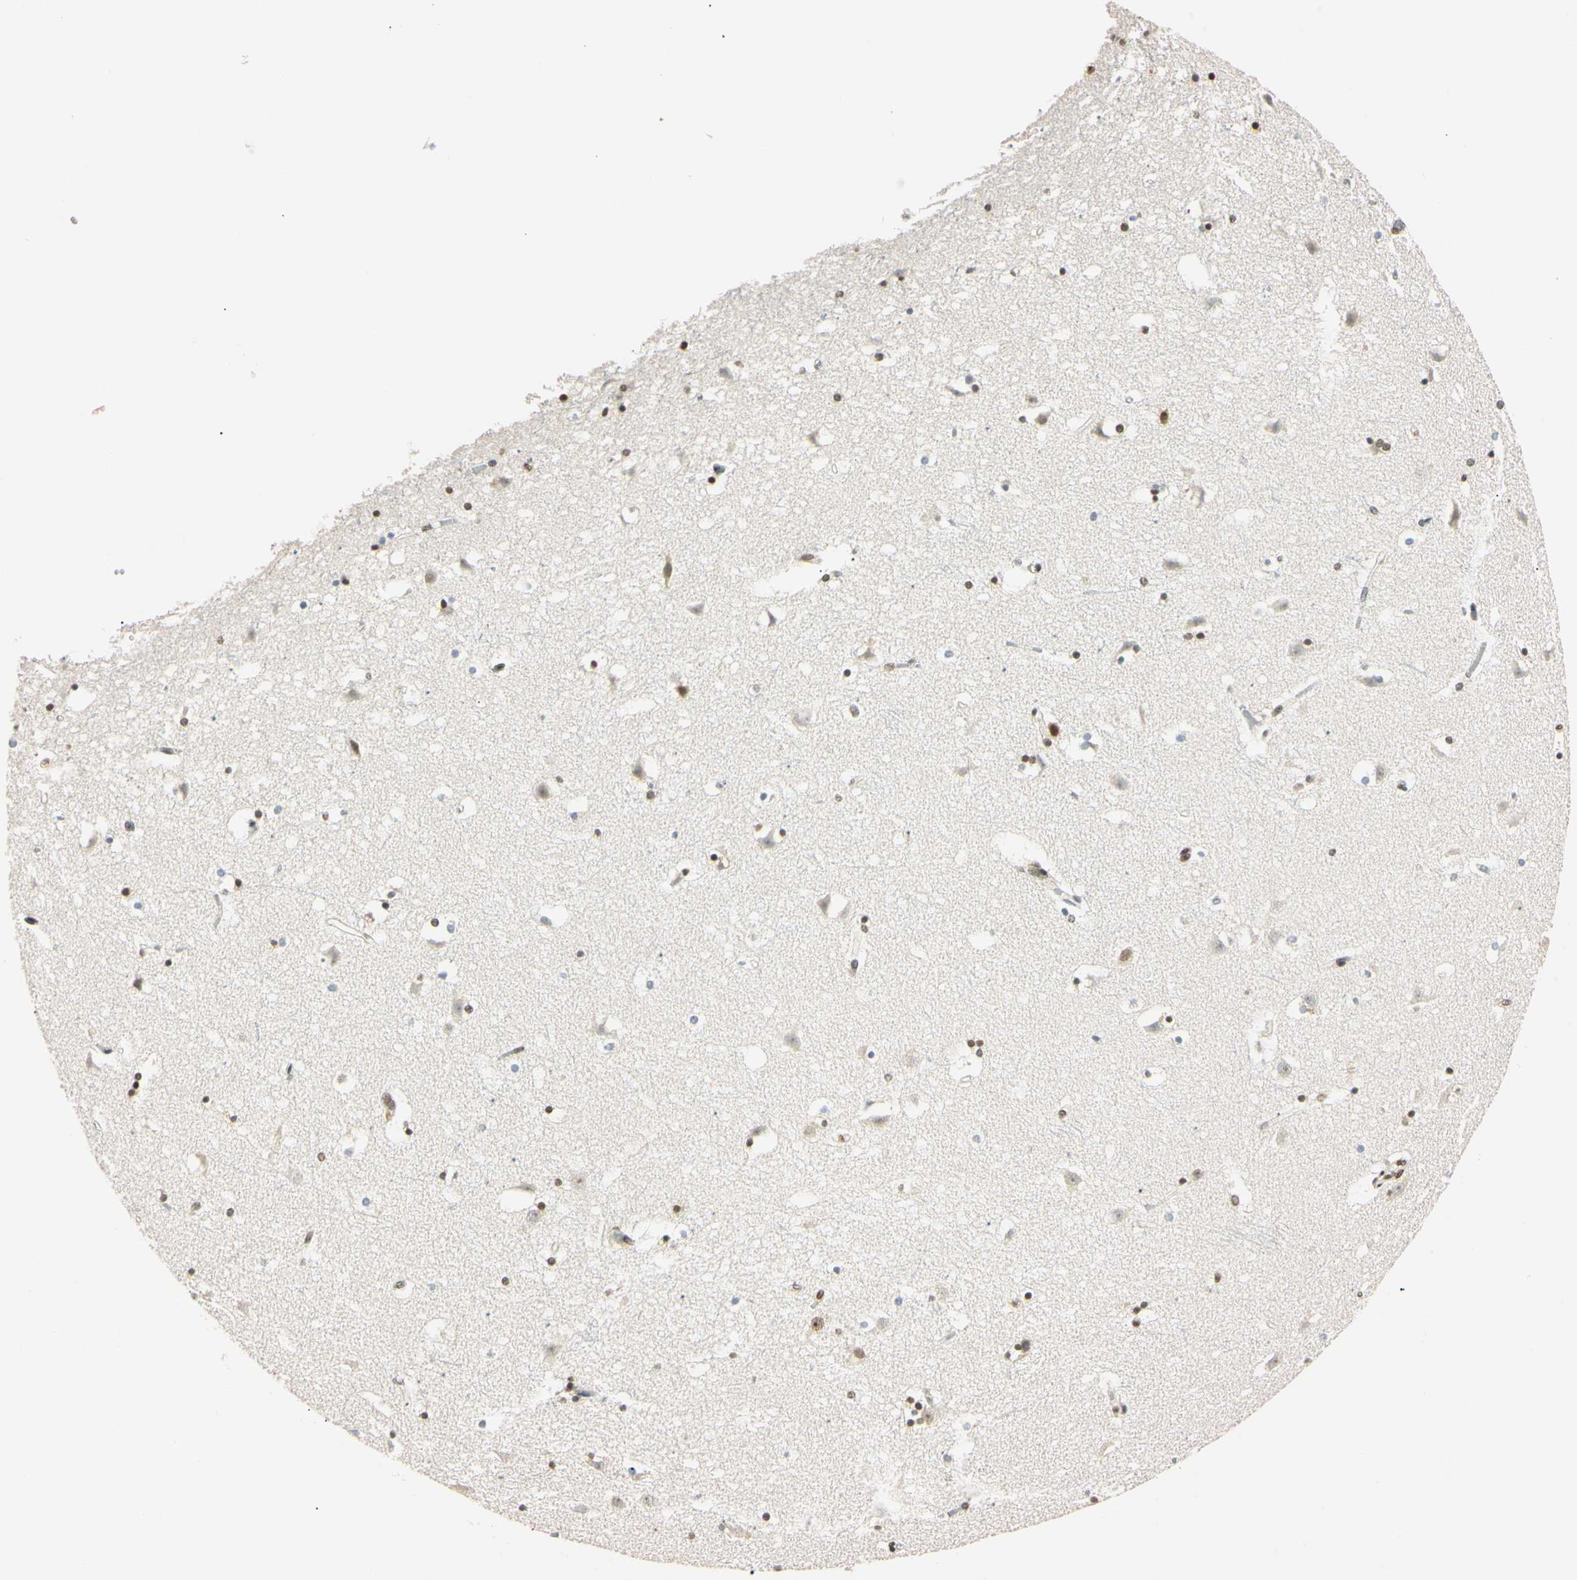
{"staining": {"intensity": "strong", "quantity": ">75%", "location": "nuclear"}, "tissue": "caudate", "cell_type": "Glial cells", "image_type": "normal", "snomed": [{"axis": "morphology", "description": "Normal tissue, NOS"}, {"axis": "topography", "description": "Lateral ventricle wall"}], "caption": "The micrograph reveals staining of unremarkable caudate, revealing strong nuclear protein positivity (brown color) within glial cells.", "gene": "SMARCA5", "patient": {"sex": "male", "age": 45}}